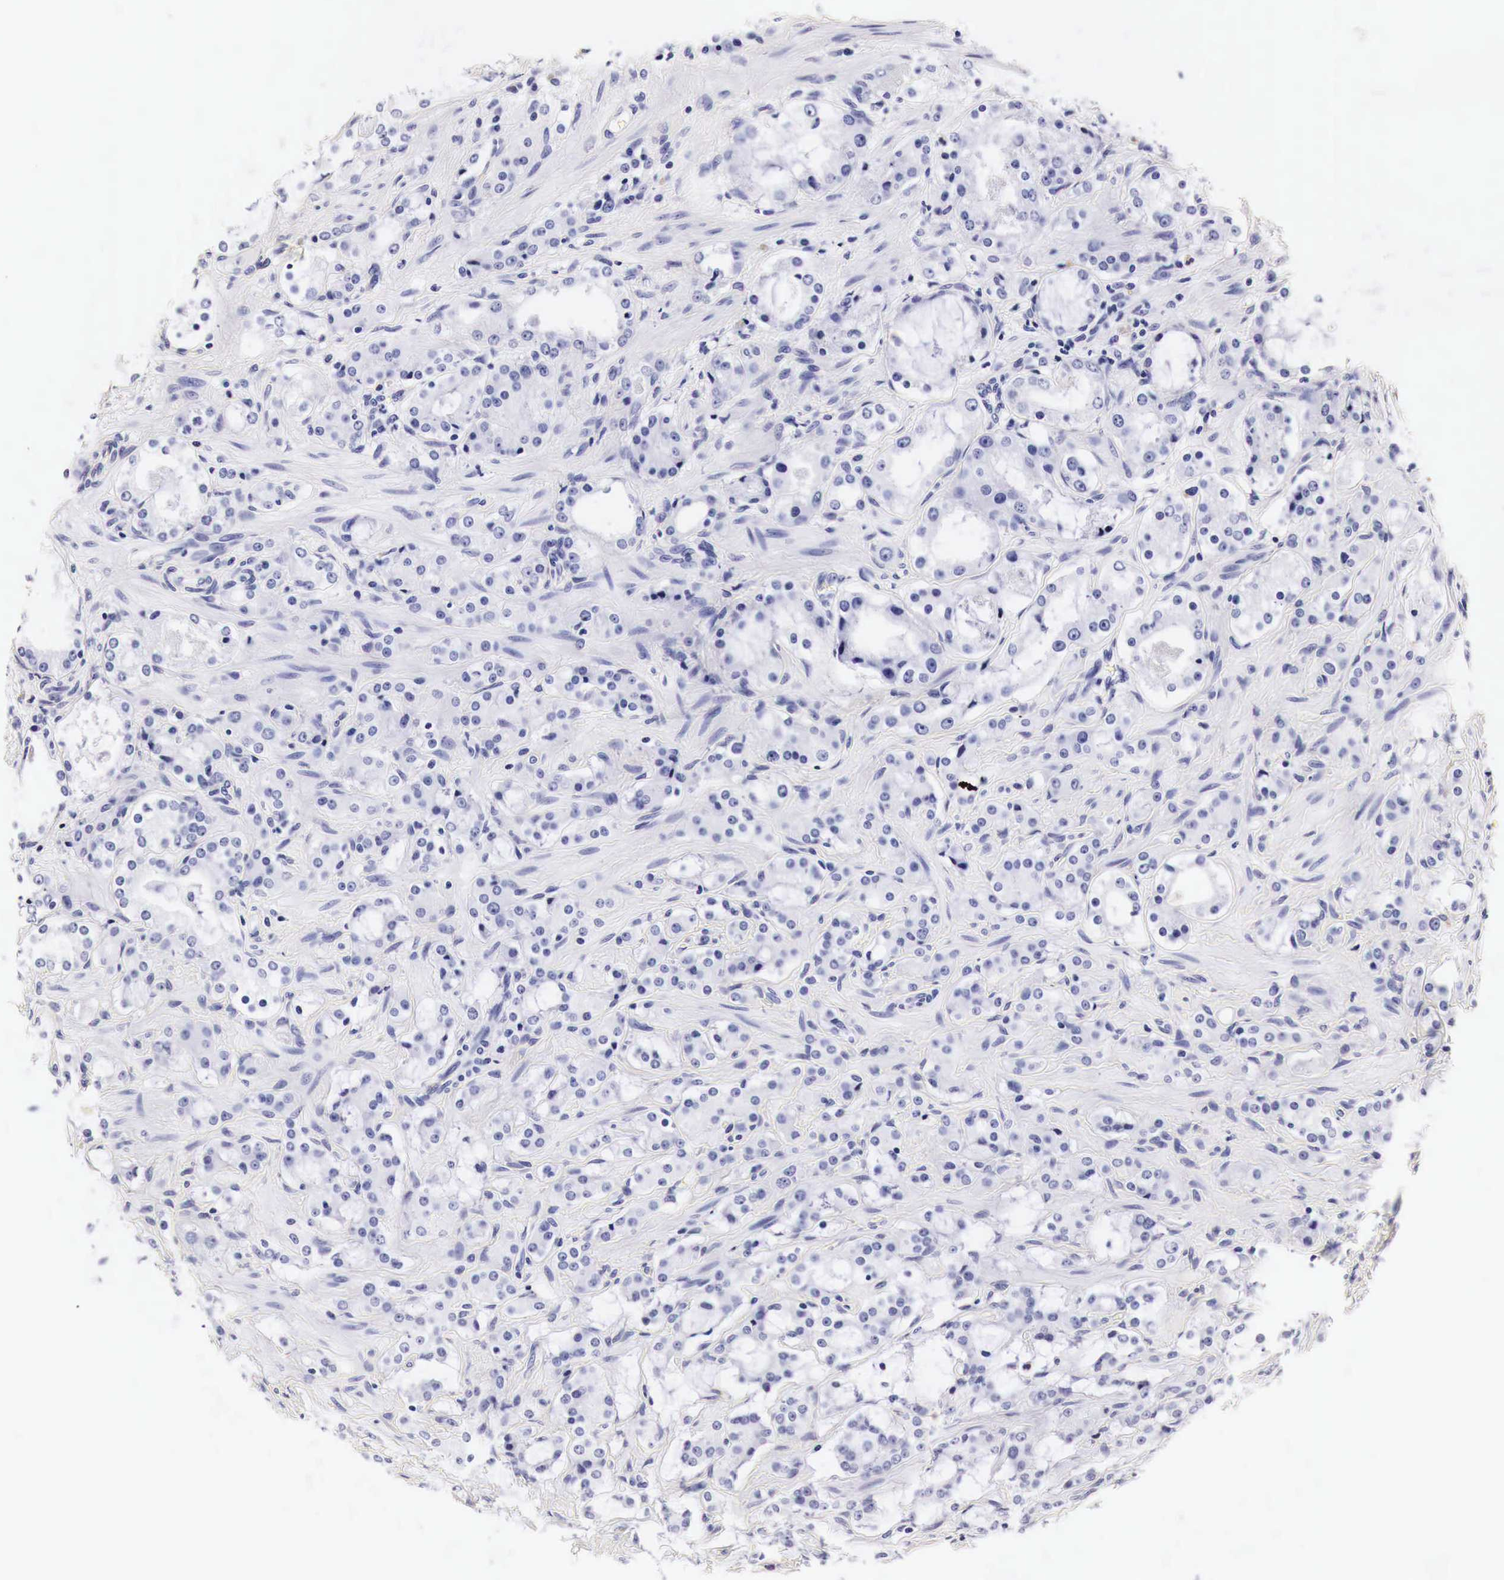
{"staining": {"intensity": "negative", "quantity": "none", "location": "none"}, "tissue": "prostate cancer", "cell_type": "Tumor cells", "image_type": "cancer", "snomed": [{"axis": "morphology", "description": "Adenocarcinoma, Medium grade"}, {"axis": "topography", "description": "Prostate"}], "caption": "Tumor cells are negative for protein expression in human prostate cancer (medium-grade adenocarcinoma). The staining is performed using DAB (3,3'-diaminobenzidine) brown chromogen with nuclei counter-stained in using hematoxylin.", "gene": "LAMB2", "patient": {"sex": "male", "age": 73}}